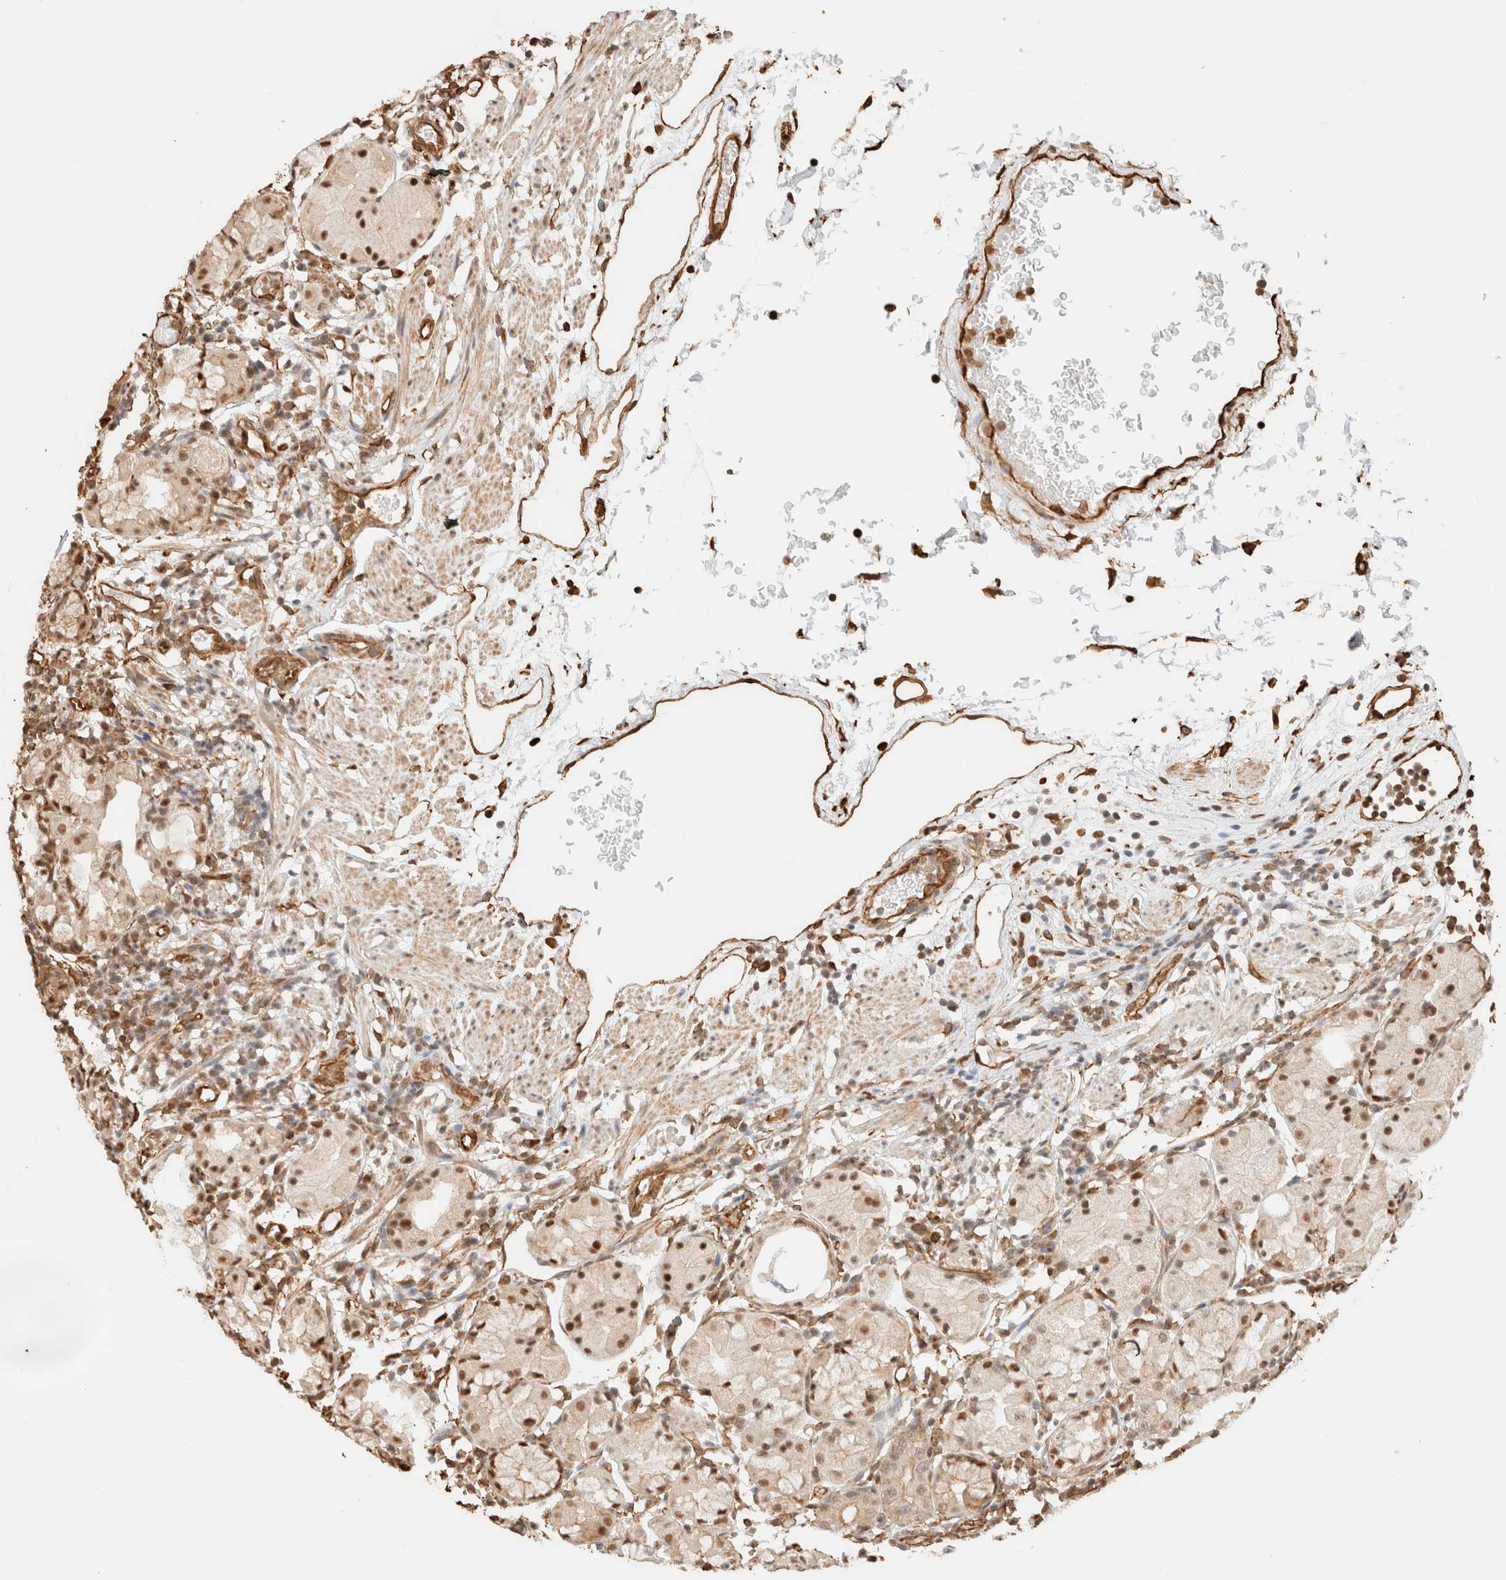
{"staining": {"intensity": "moderate", "quantity": ">75%", "location": "cytoplasmic/membranous,nuclear"}, "tissue": "stomach", "cell_type": "Glandular cells", "image_type": "normal", "snomed": [{"axis": "morphology", "description": "Normal tissue, NOS"}, {"axis": "topography", "description": "Stomach"}, {"axis": "topography", "description": "Stomach, lower"}], "caption": "Brown immunohistochemical staining in benign human stomach exhibits moderate cytoplasmic/membranous,nuclear staining in approximately >75% of glandular cells.", "gene": "ARID5A", "patient": {"sex": "female", "age": 75}}